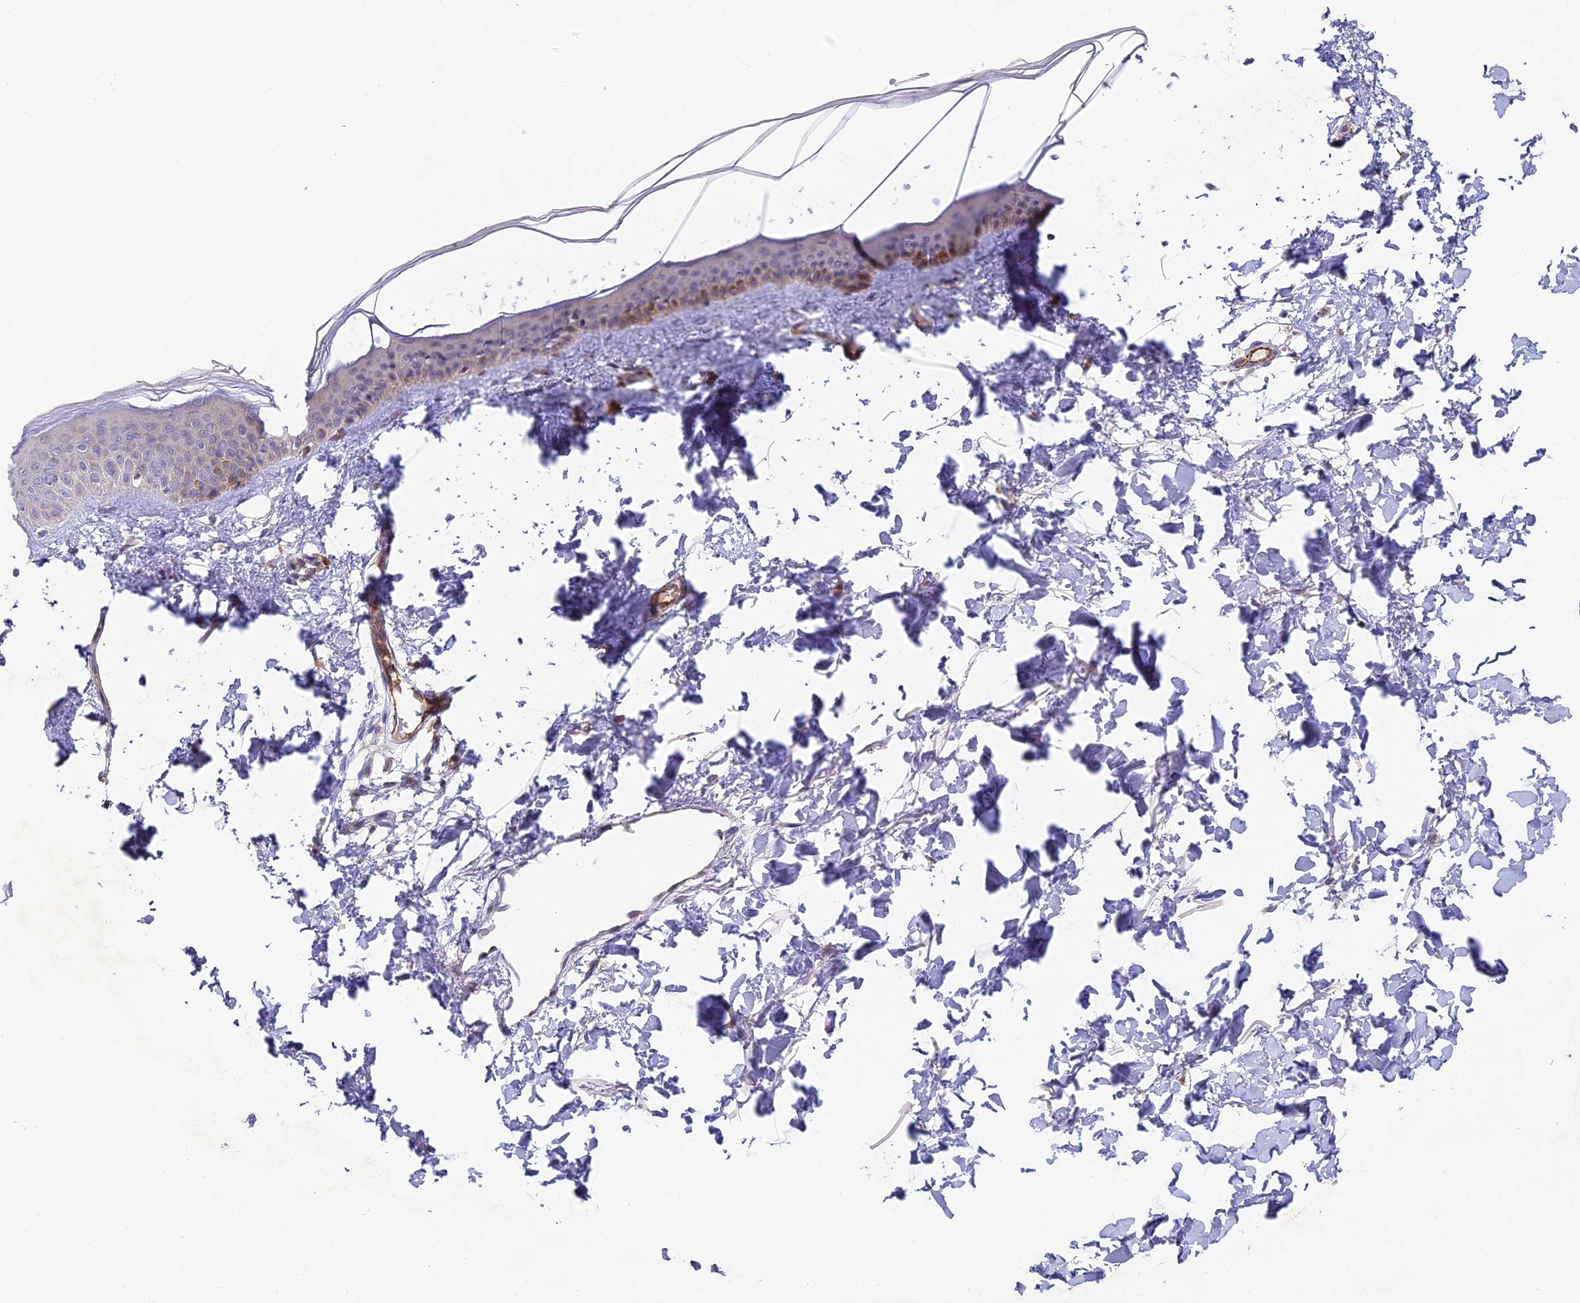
{"staining": {"intensity": "negative", "quantity": "none", "location": "none"}, "tissue": "skin", "cell_type": "Fibroblasts", "image_type": "normal", "snomed": [{"axis": "morphology", "description": "Normal tissue, NOS"}, {"axis": "topography", "description": "Skin"}], "caption": "Protein analysis of benign skin displays no significant expression in fibroblasts.", "gene": "DNAAF10", "patient": {"sex": "female", "age": 58}}